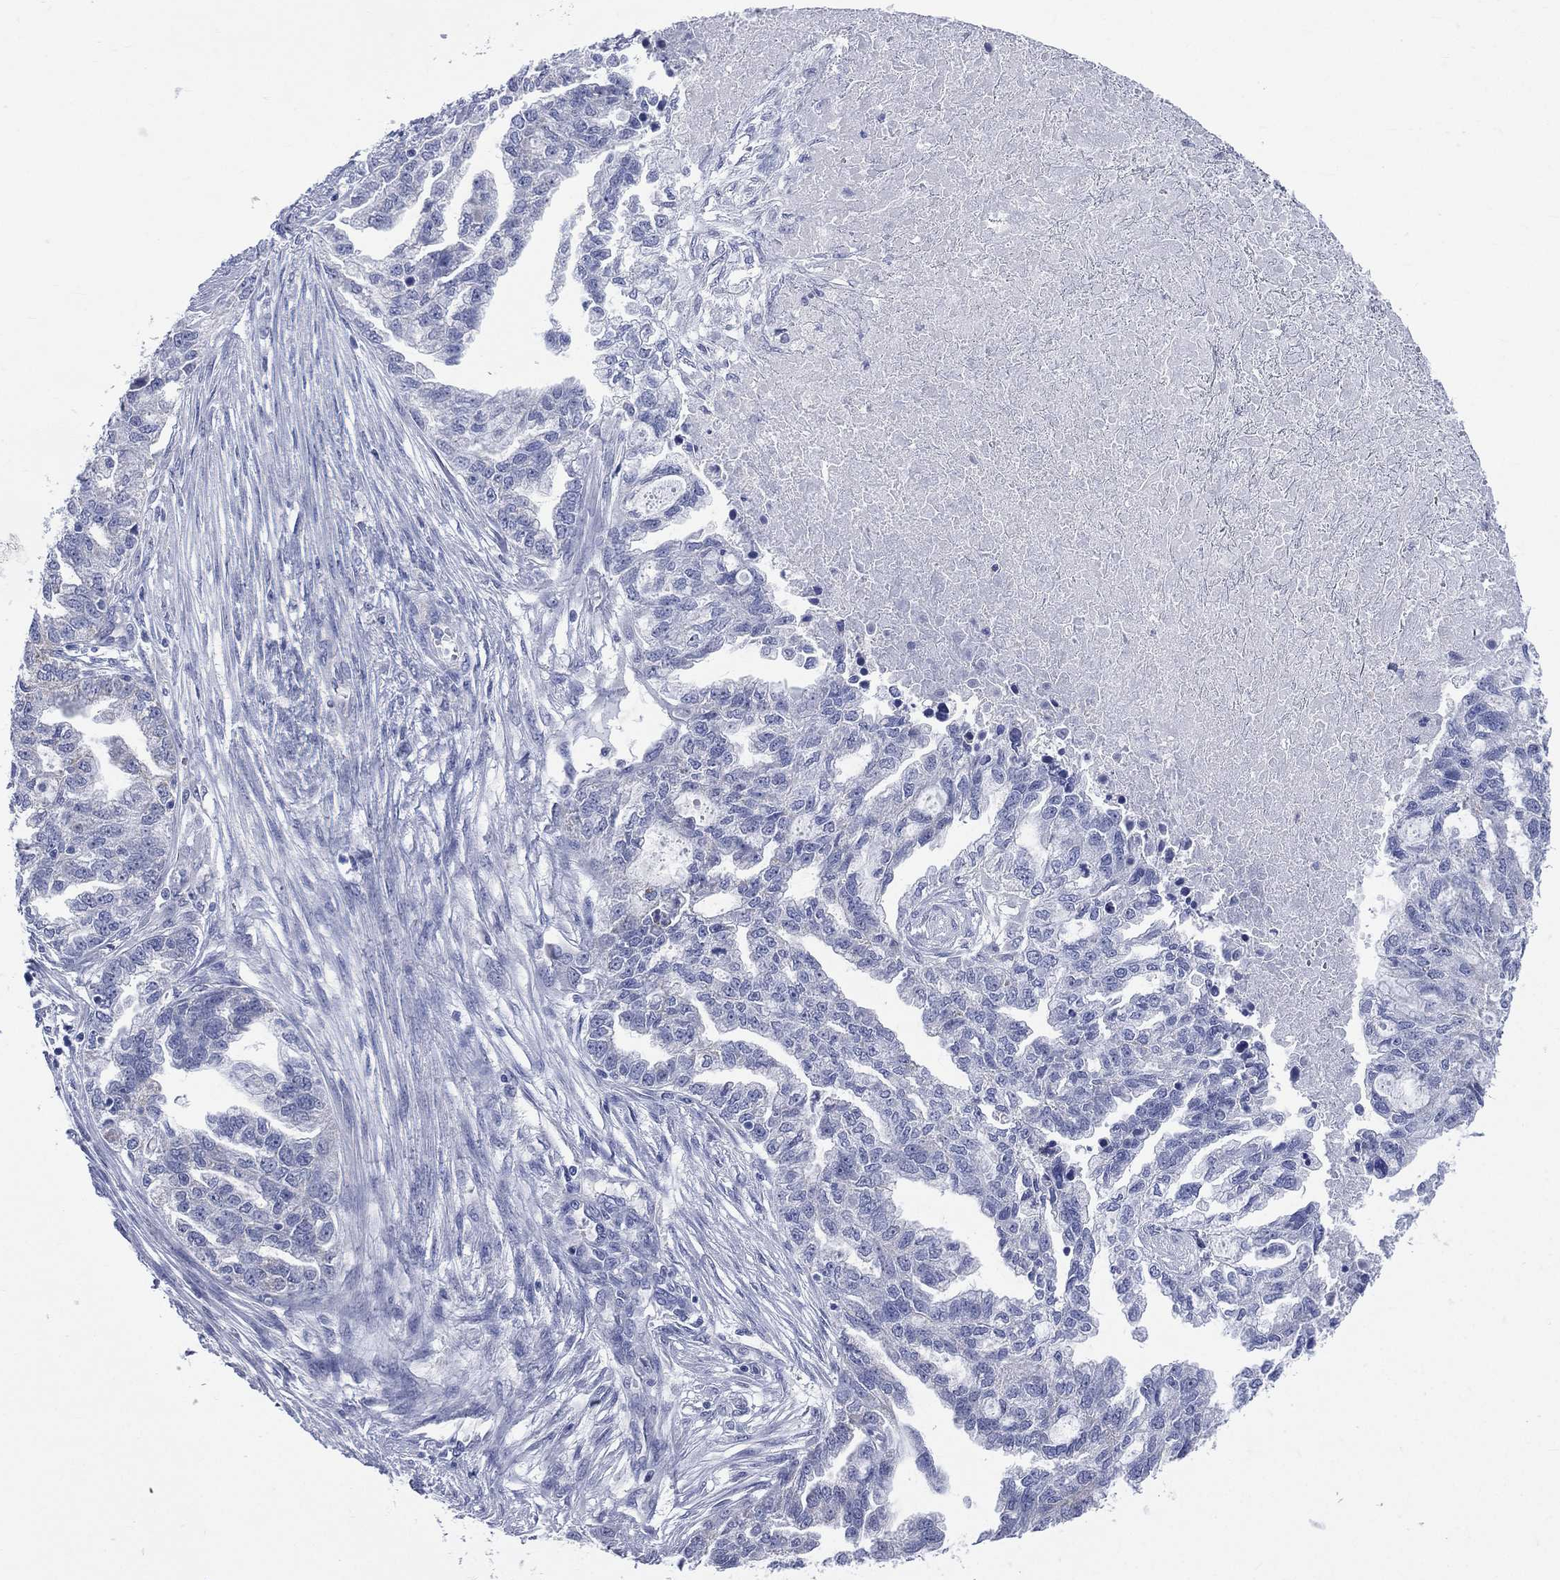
{"staining": {"intensity": "negative", "quantity": "none", "location": "none"}, "tissue": "ovarian cancer", "cell_type": "Tumor cells", "image_type": "cancer", "snomed": [{"axis": "morphology", "description": "Cystadenocarcinoma, serous, NOS"}, {"axis": "topography", "description": "Ovary"}], "caption": "Immunohistochemical staining of ovarian cancer (serous cystadenocarcinoma) reveals no significant positivity in tumor cells.", "gene": "AKAP3", "patient": {"sex": "female", "age": 51}}